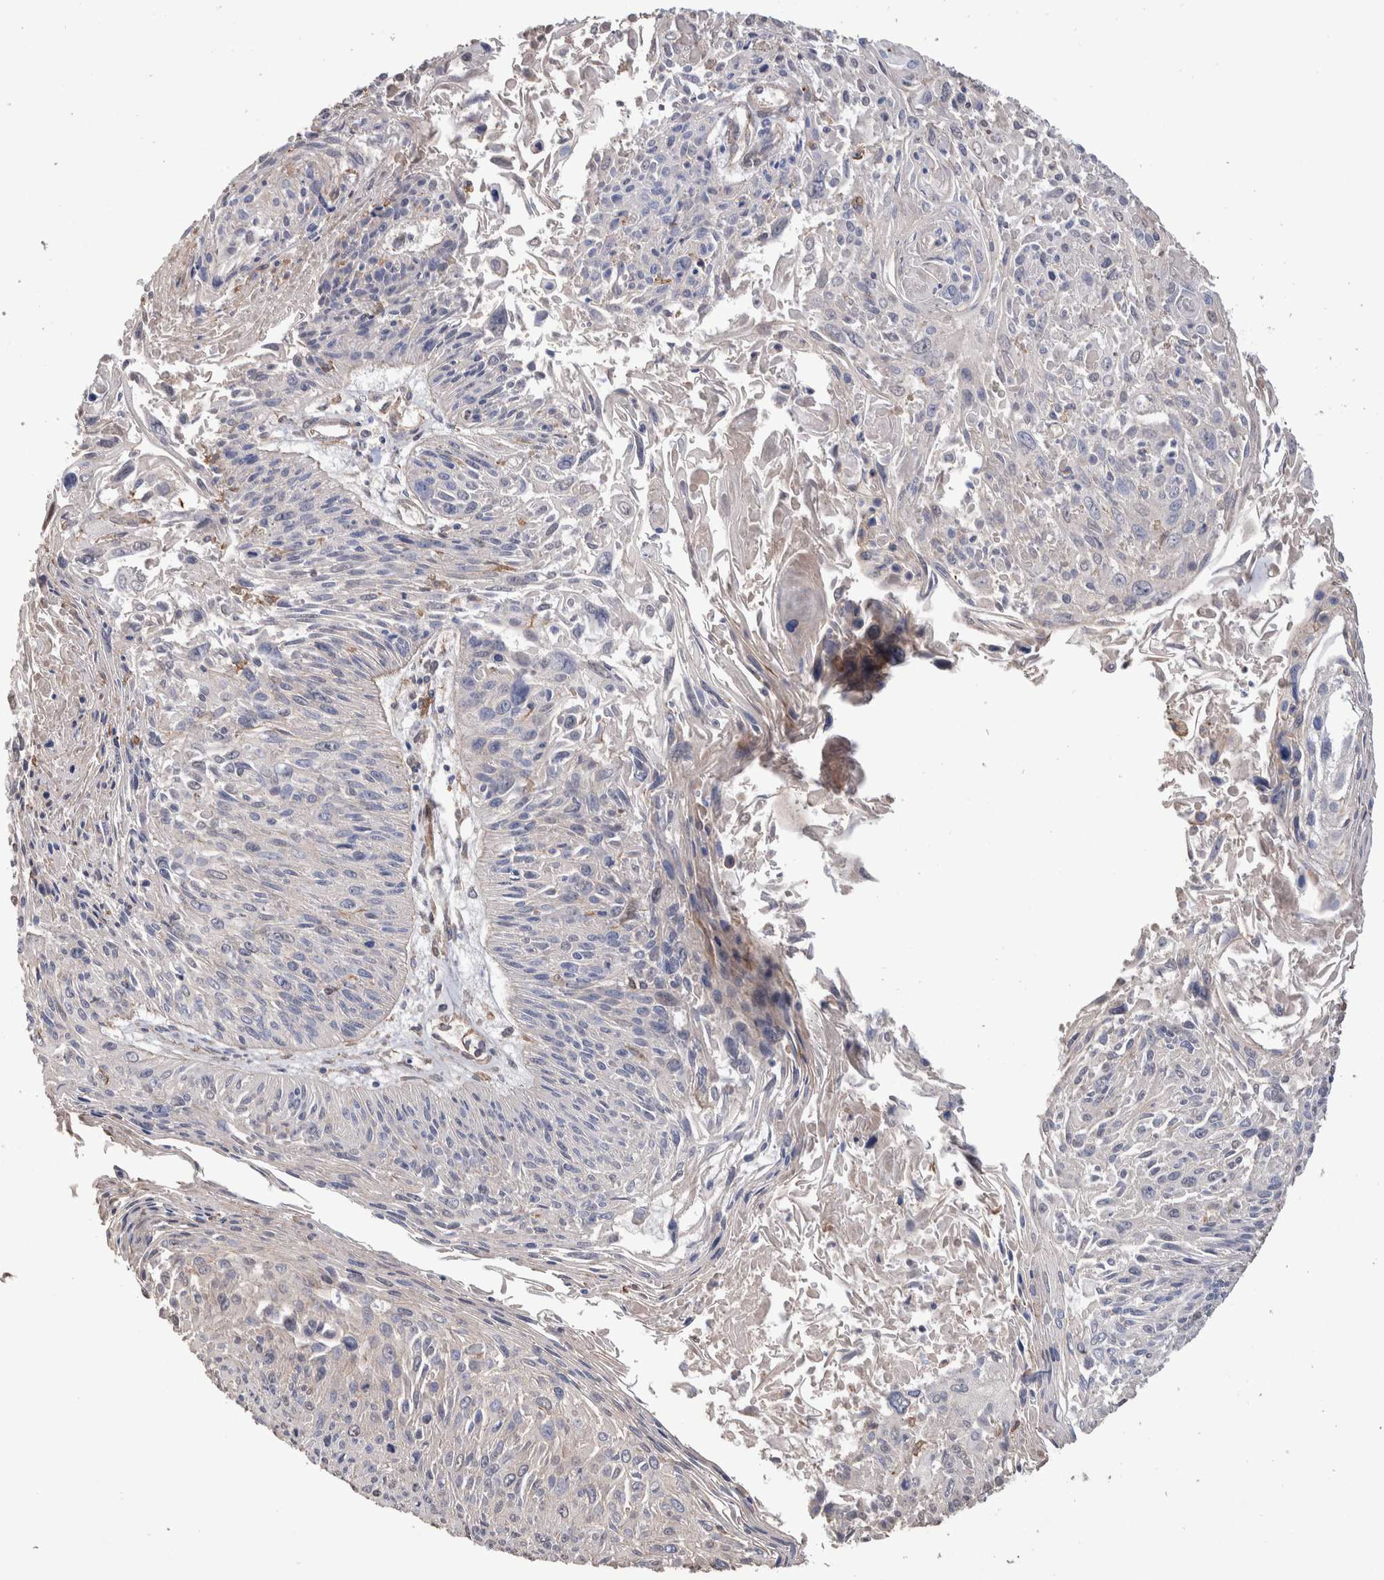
{"staining": {"intensity": "negative", "quantity": "none", "location": "none"}, "tissue": "cervical cancer", "cell_type": "Tumor cells", "image_type": "cancer", "snomed": [{"axis": "morphology", "description": "Squamous cell carcinoma, NOS"}, {"axis": "topography", "description": "Cervix"}], "caption": "Immunohistochemical staining of cervical cancer (squamous cell carcinoma) exhibits no significant expression in tumor cells.", "gene": "SLC45A4", "patient": {"sex": "female", "age": 51}}